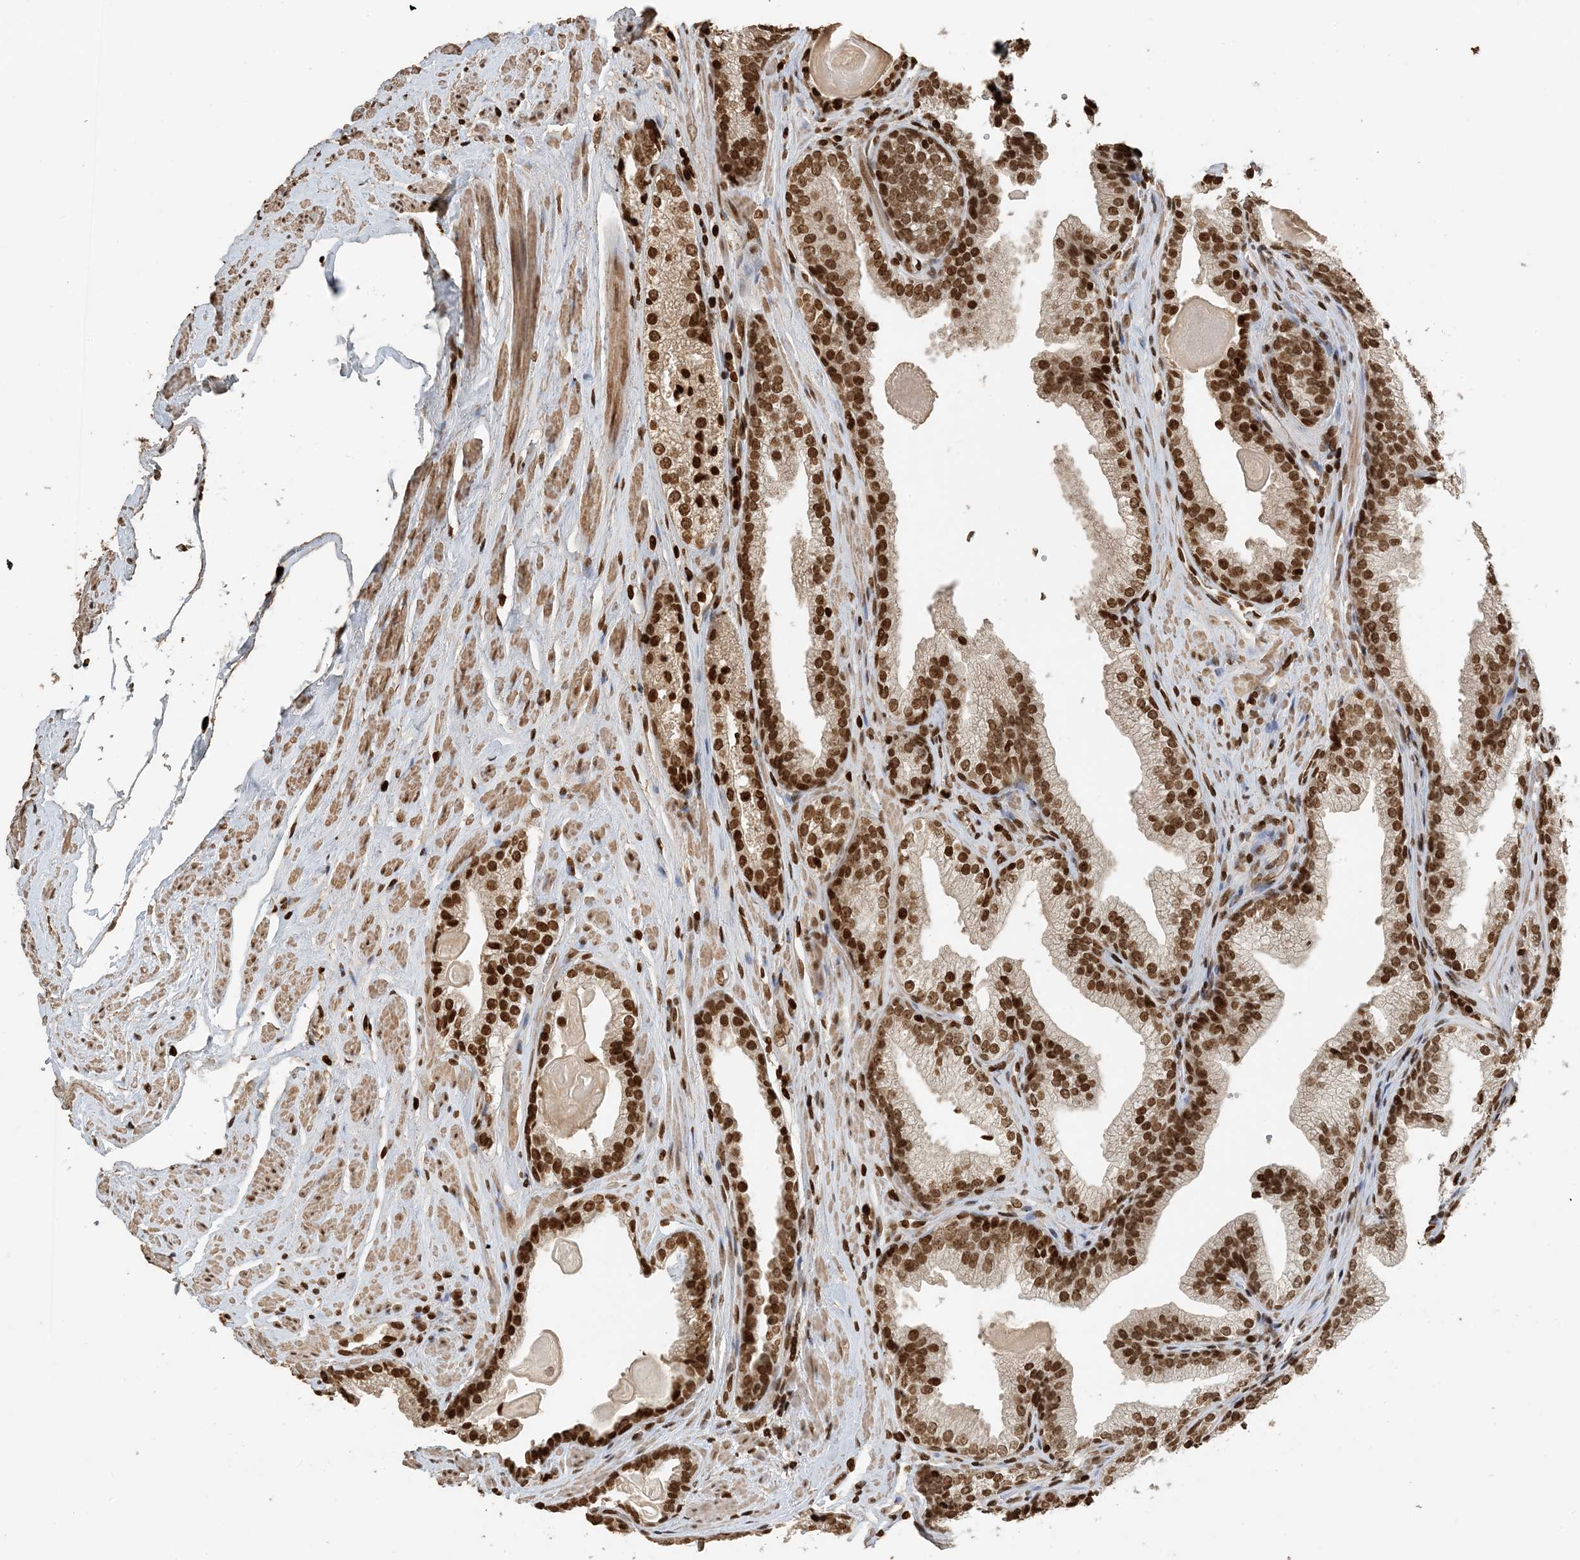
{"staining": {"intensity": "strong", "quantity": ">75%", "location": "nuclear"}, "tissue": "prostate cancer", "cell_type": "Tumor cells", "image_type": "cancer", "snomed": [{"axis": "morphology", "description": "Adenocarcinoma, High grade"}, {"axis": "topography", "description": "Prostate"}], "caption": "A histopathology image showing strong nuclear positivity in about >75% of tumor cells in prostate high-grade adenocarcinoma, as visualized by brown immunohistochemical staining.", "gene": "H3-3B", "patient": {"sex": "male", "age": 63}}